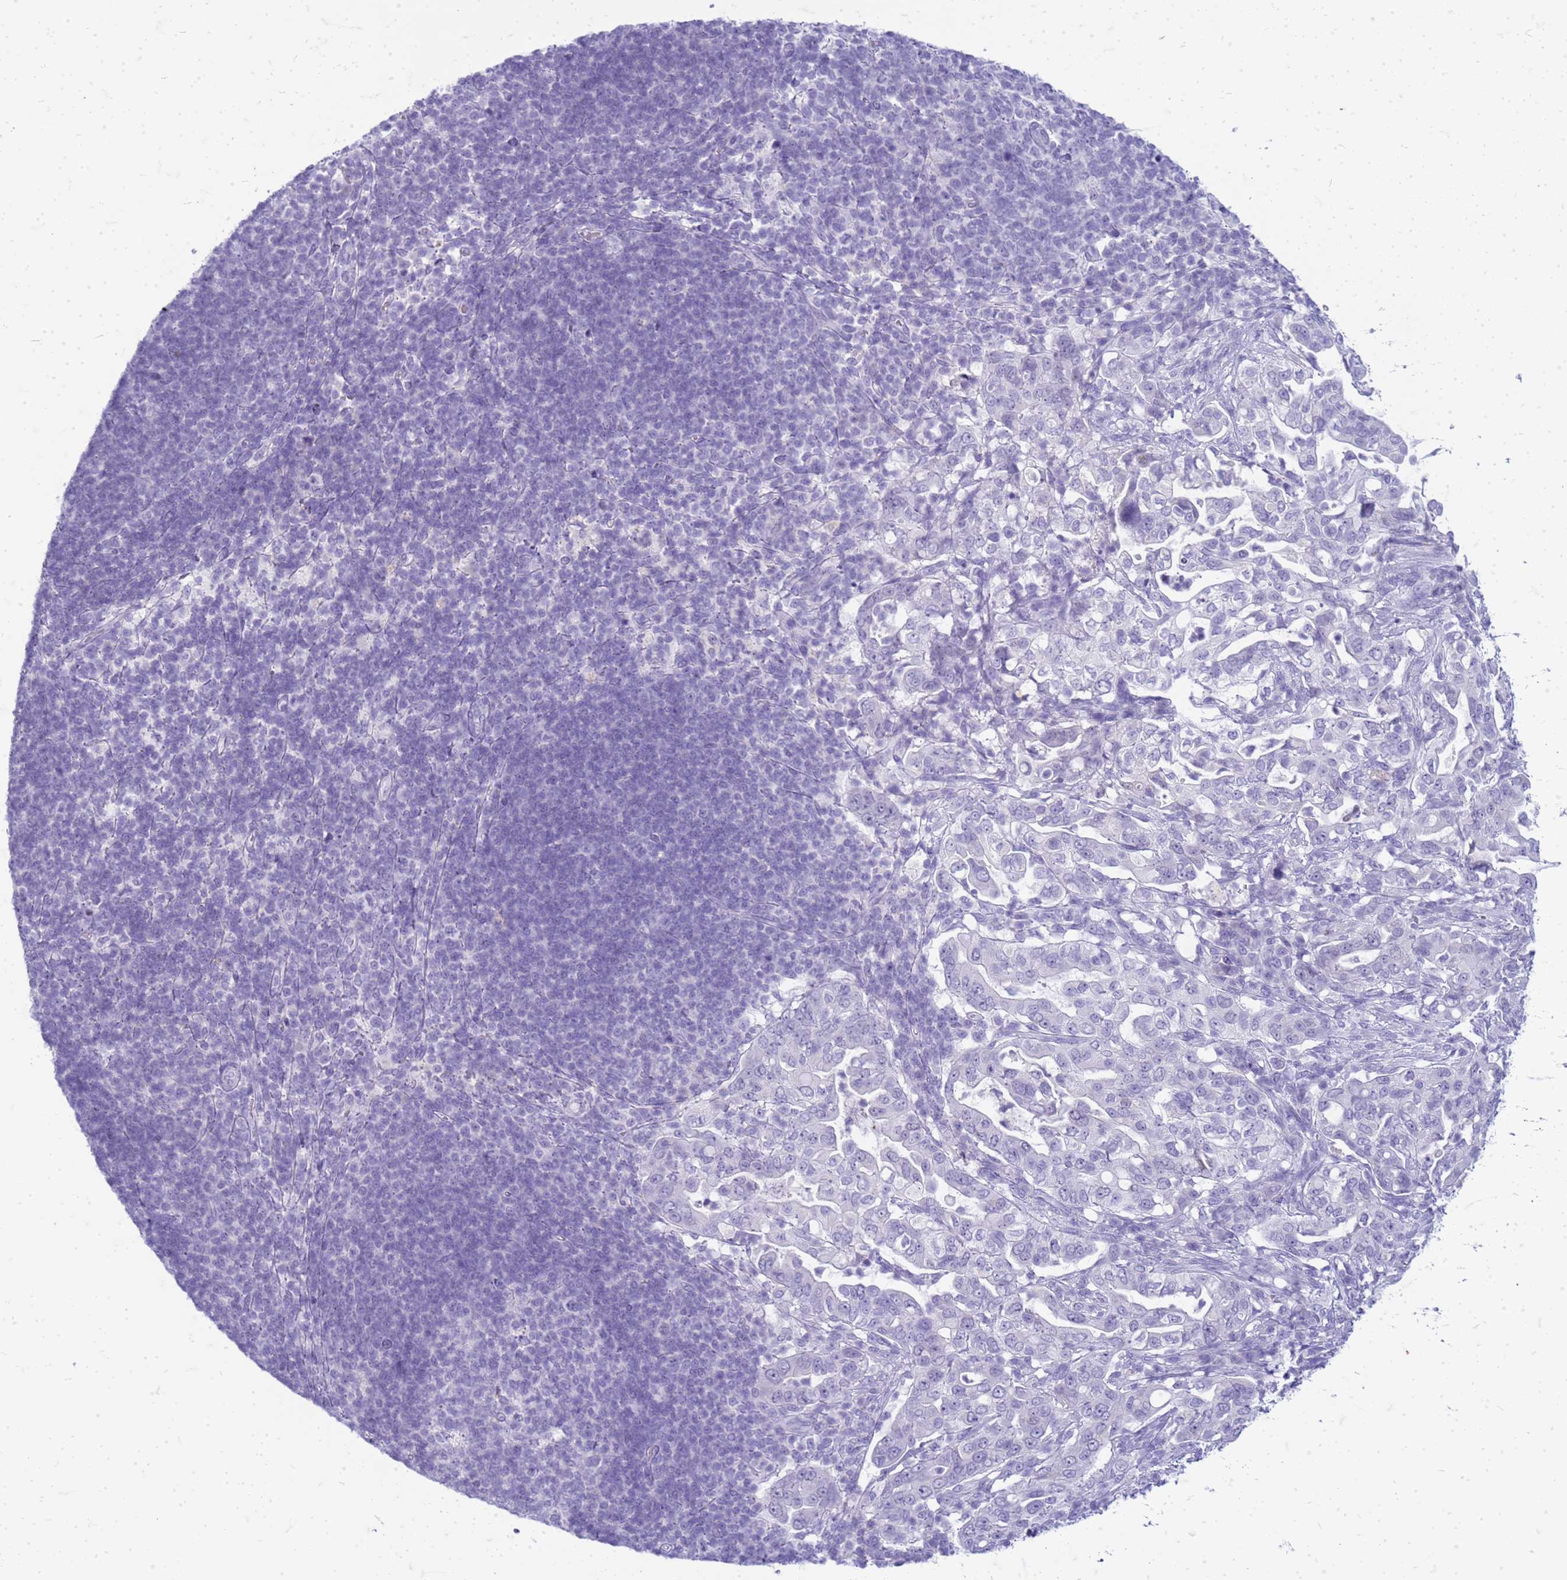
{"staining": {"intensity": "negative", "quantity": "none", "location": "none"}, "tissue": "pancreatic cancer", "cell_type": "Tumor cells", "image_type": "cancer", "snomed": [{"axis": "morphology", "description": "Normal tissue, NOS"}, {"axis": "morphology", "description": "Adenocarcinoma, NOS"}, {"axis": "topography", "description": "Lymph node"}, {"axis": "topography", "description": "Pancreas"}], "caption": "There is no significant expression in tumor cells of pancreatic cancer (adenocarcinoma).", "gene": "CFAP100", "patient": {"sex": "female", "age": 67}}